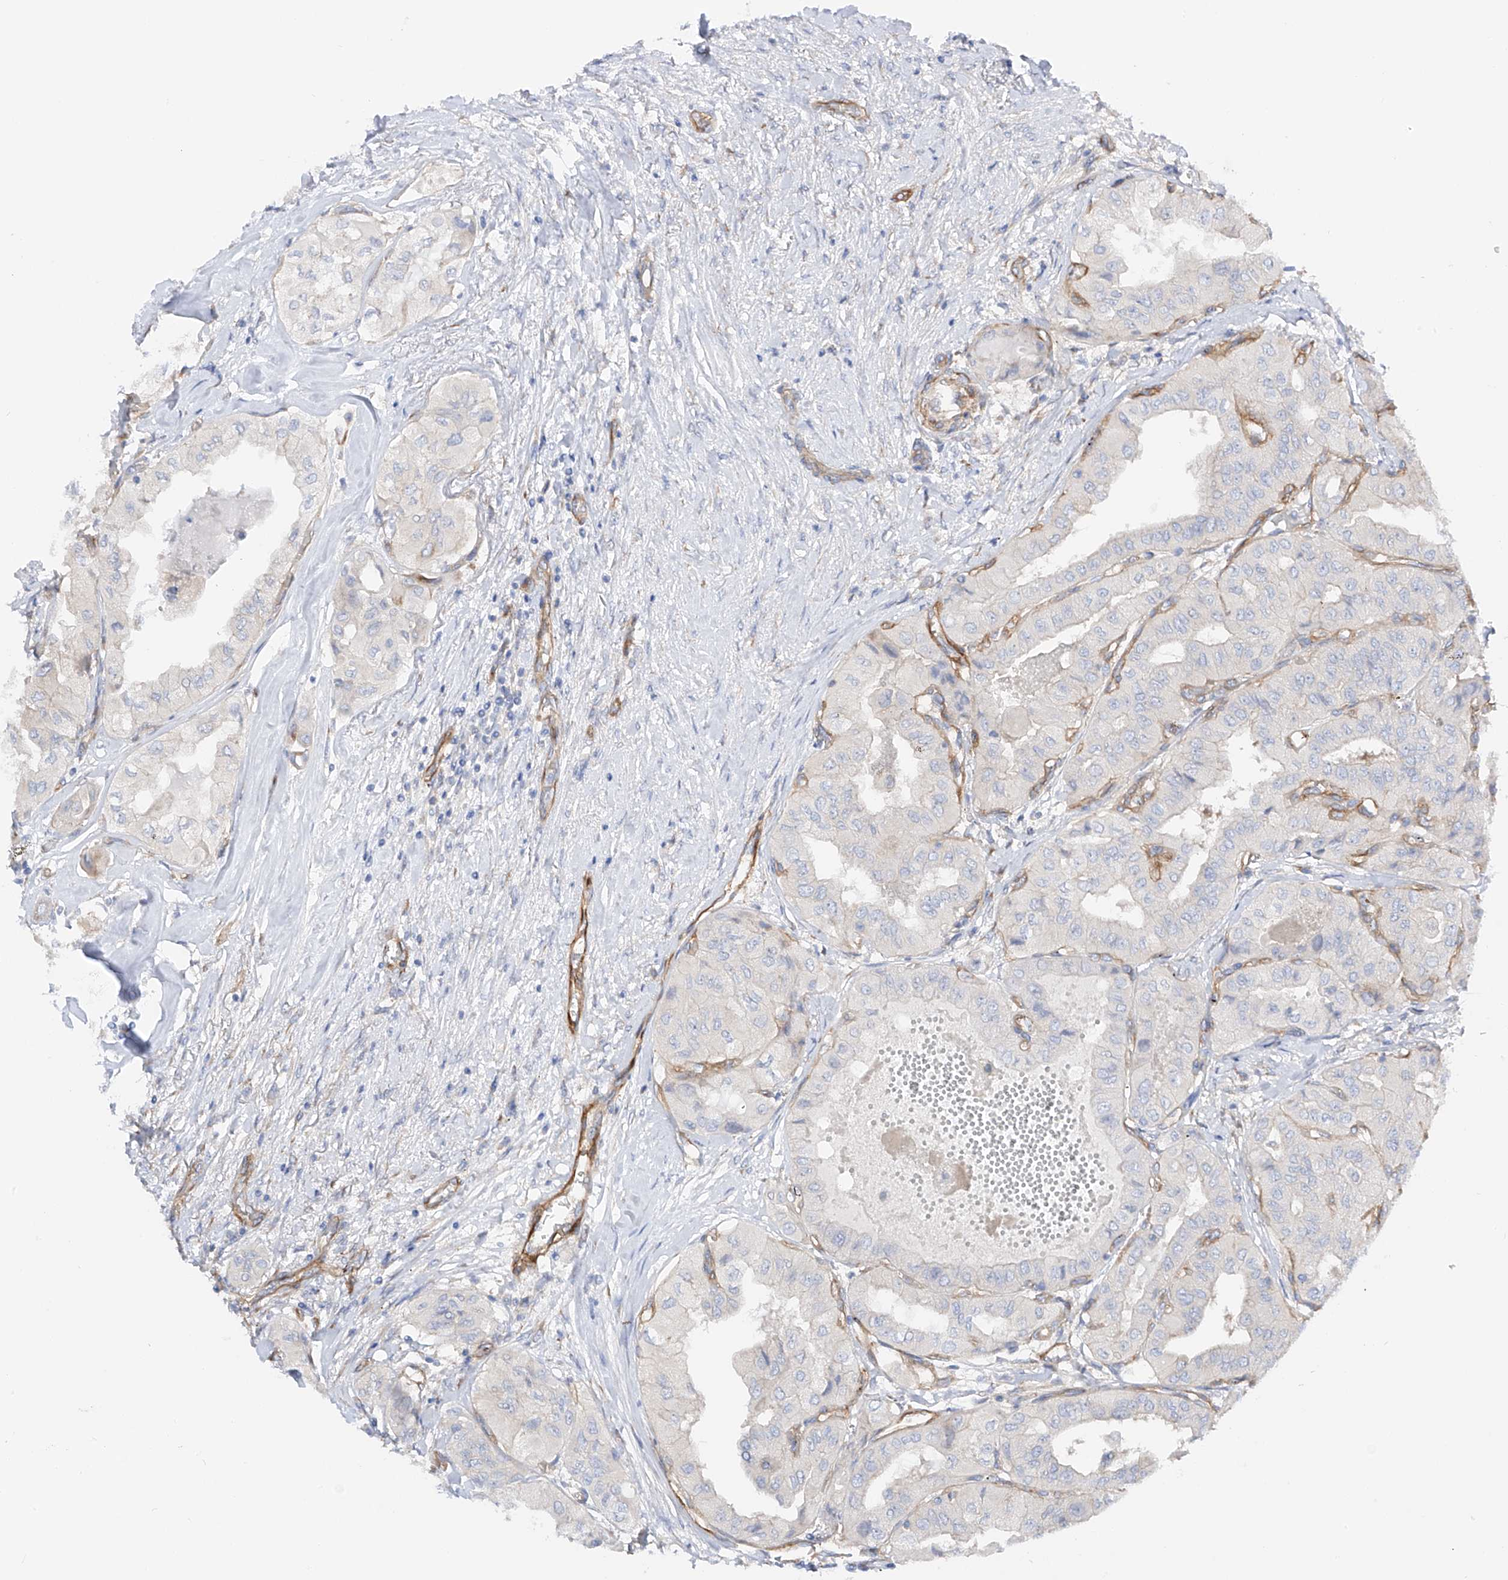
{"staining": {"intensity": "negative", "quantity": "none", "location": "none"}, "tissue": "thyroid cancer", "cell_type": "Tumor cells", "image_type": "cancer", "snomed": [{"axis": "morphology", "description": "Papillary adenocarcinoma, NOS"}, {"axis": "topography", "description": "Thyroid gland"}], "caption": "Thyroid cancer was stained to show a protein in brown. There is no significant expression in tumor cells. (DAB IHC with hematoxylin counter stain).", "gene": "LCA5", "patient": {"sex": "female", "age": 59}}